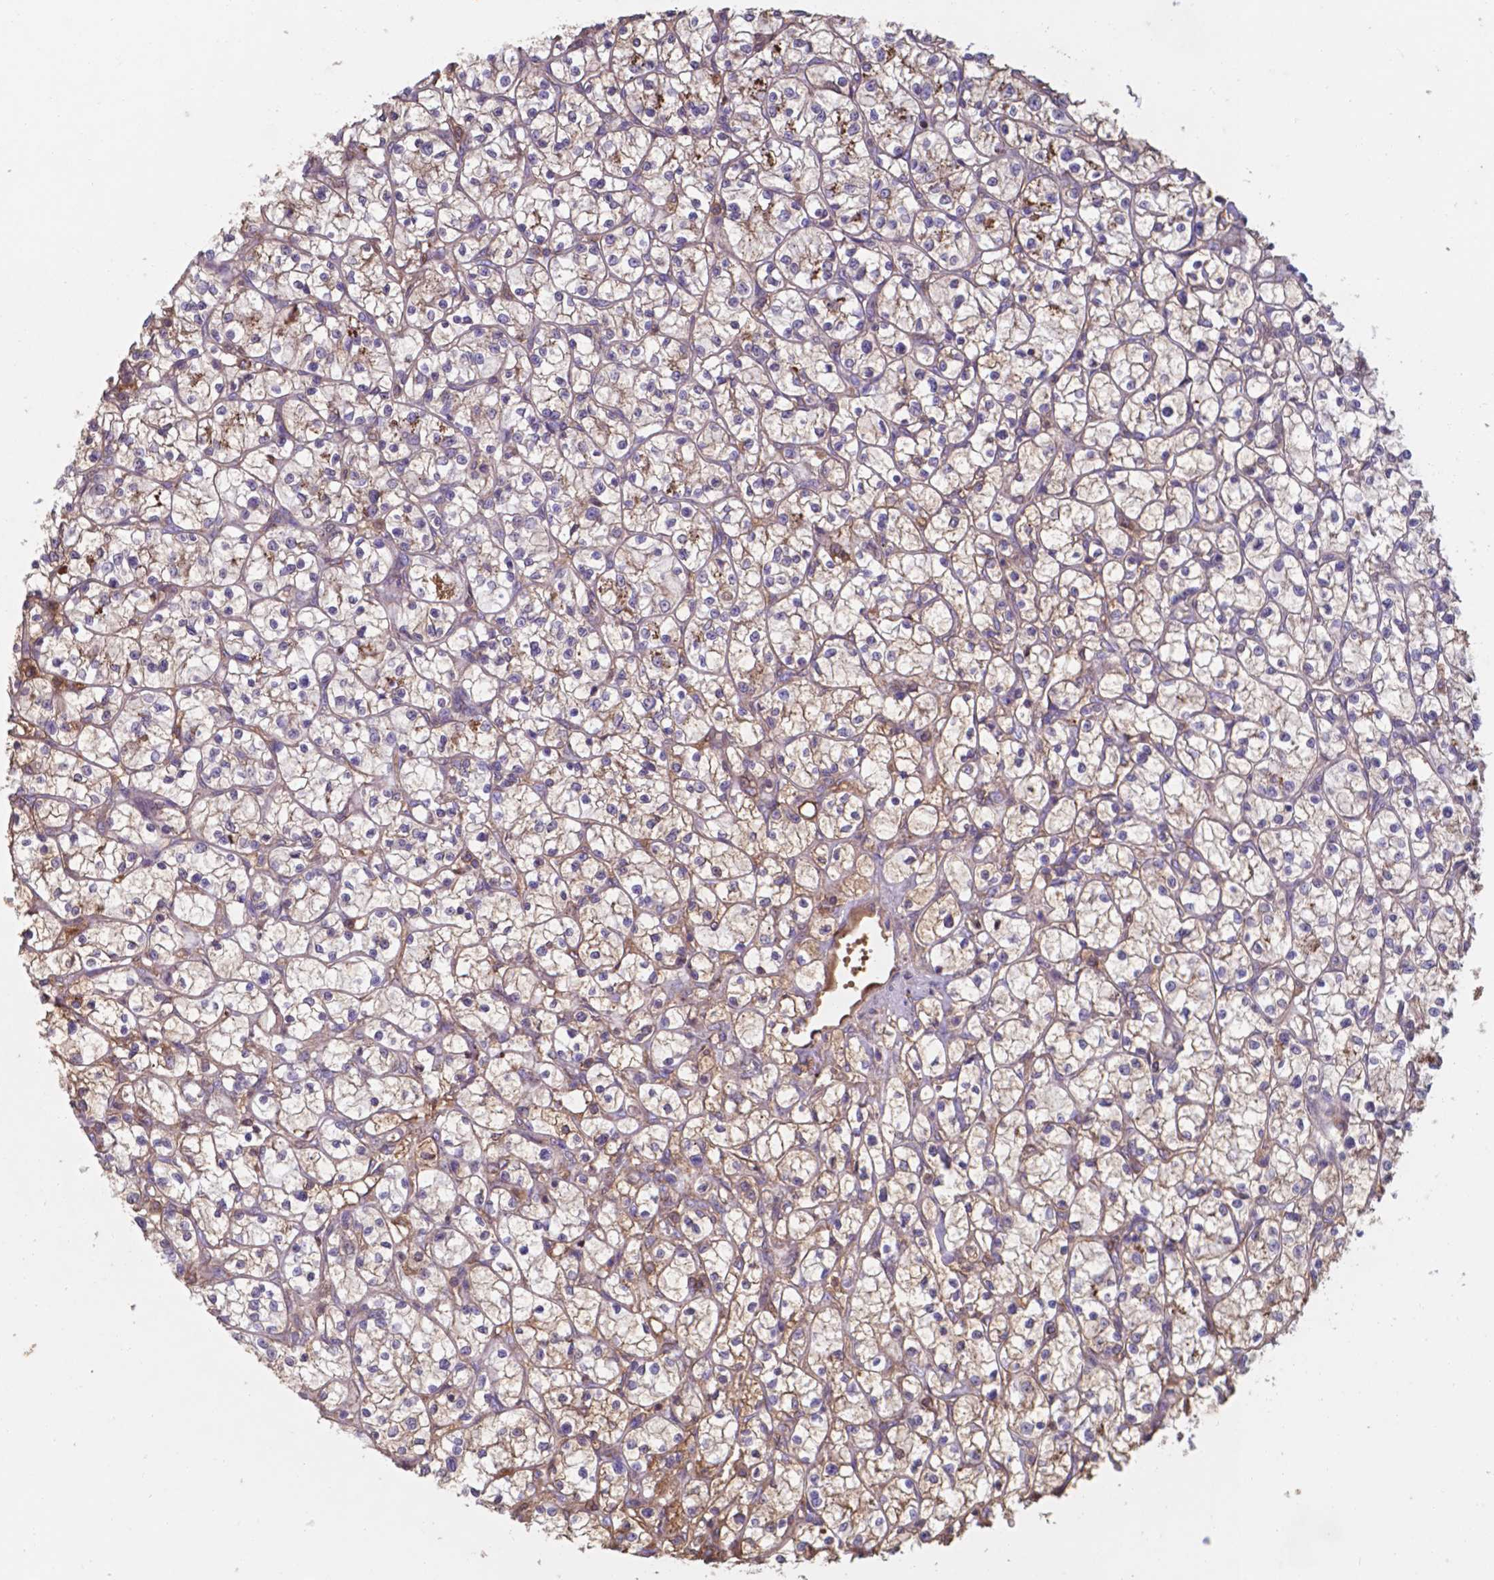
{"staining": {"intensity": "negative", "quantity": "none", "location": "none"}, "tissue": "renal cancer", "cell_type": "Tumor cells", "image_type": "cancer", "snomed": [{"axis": "morphology", "description": "Adenocarcinoma, NOS"}, {"axis": "topography", "description": "Kidney"}], "caption": "Tumor cells show no significant protein positivity in renal cancer.", "gene": "SERPINA1", "patient": {"sex": "female", "age": 64}}